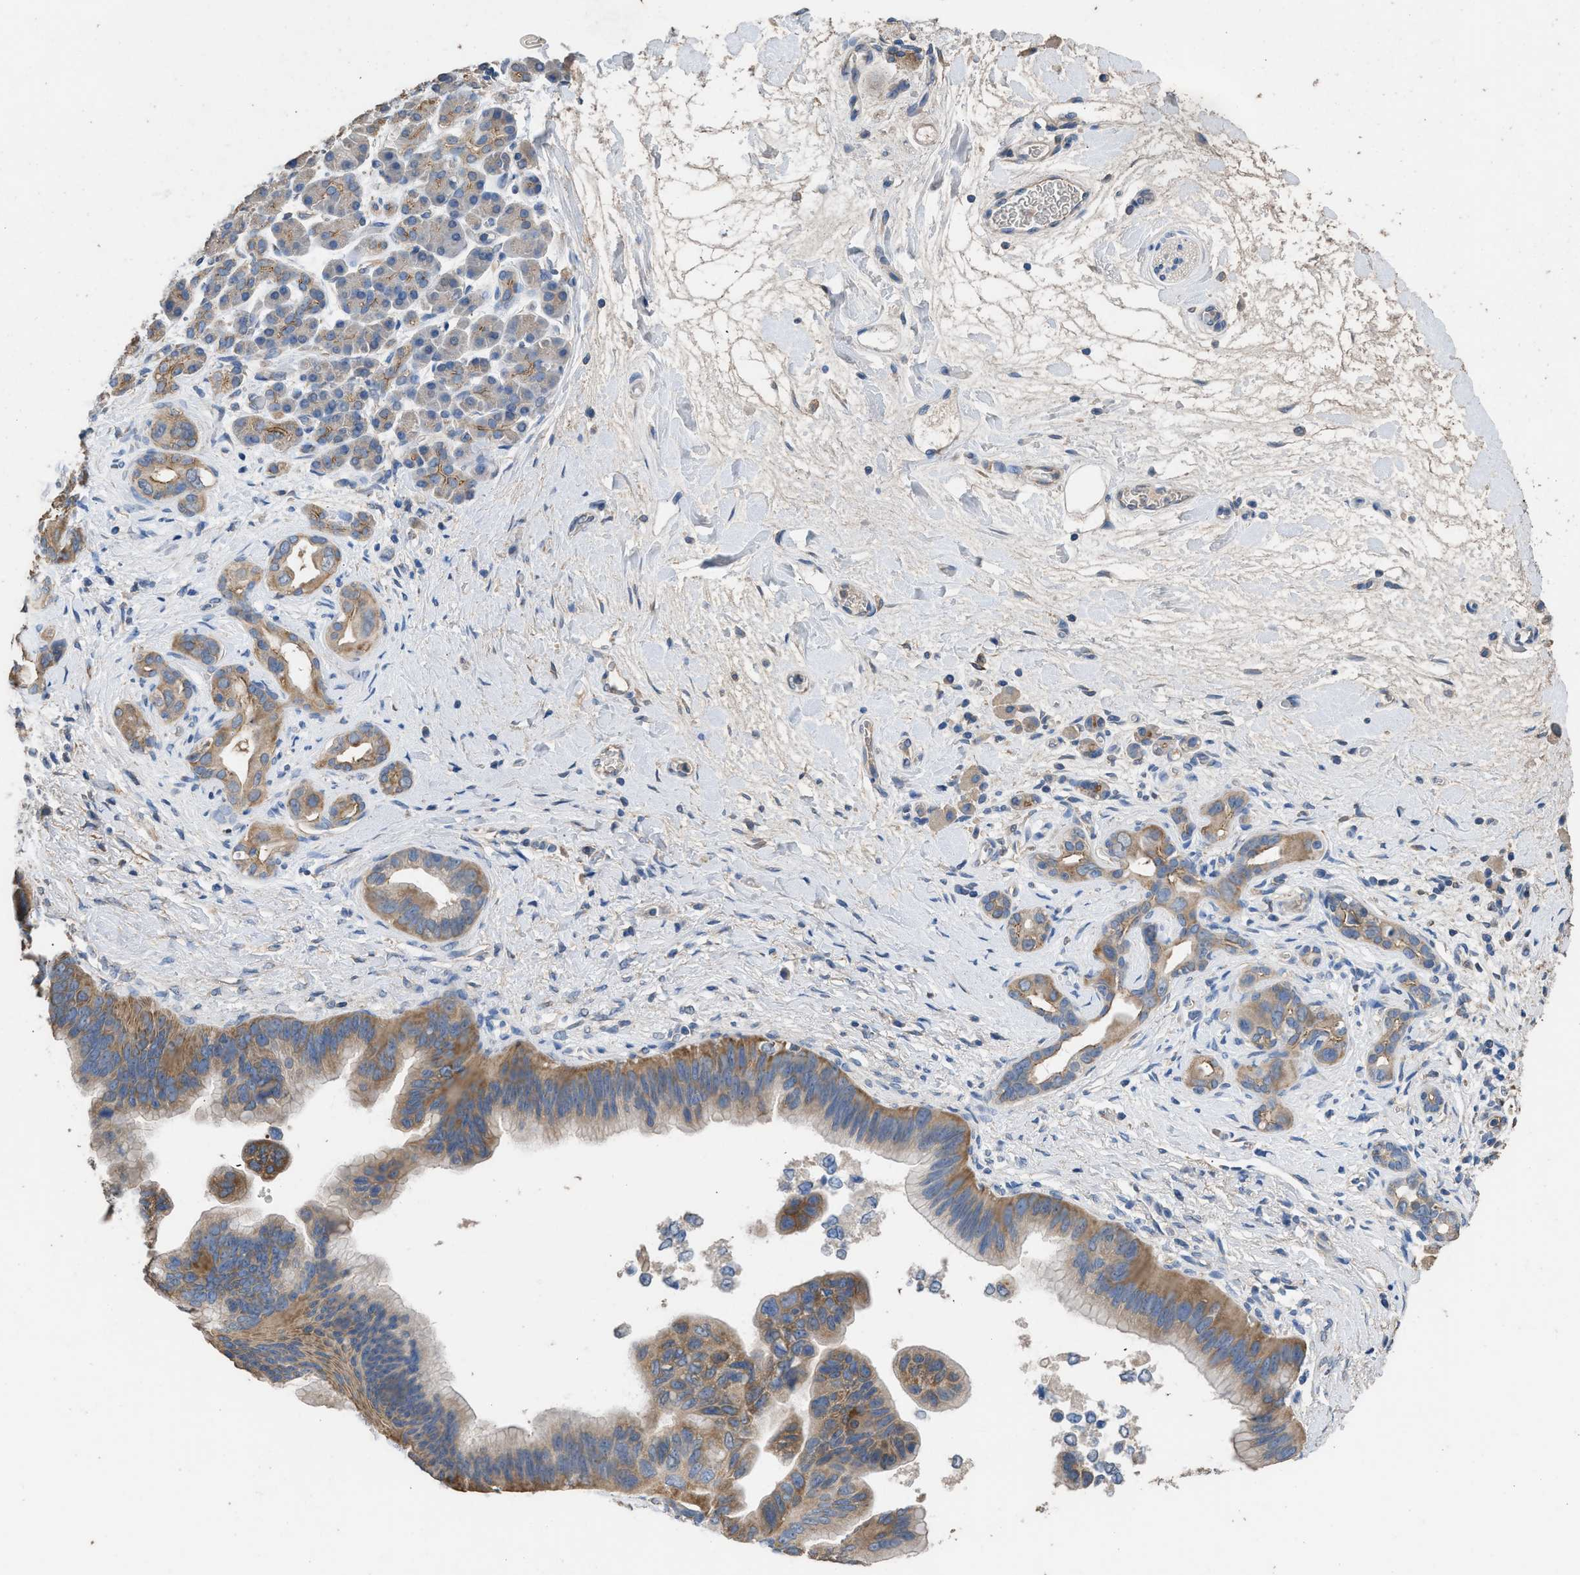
{"staining": {"intensity": "moderate", "quantity": ">75%", "location": "cytoplasmic/membranous"}, "tissue": "pancreatic cancer", "cell_type": "Tumor cells", "image_type": "cancer", "snomed": [{"axis": "morphology", "description": "Adenocarcinoma, NOS"}, {"axis": "topography", "description": "Pancreas"}], "caption": "Adenocarcinoma (pancreatic) stained with a protein marker demonstrates moderate staining in tumor cells.", "gene": "ITSN1", "patient": {"sex": "male", "age": 55}}